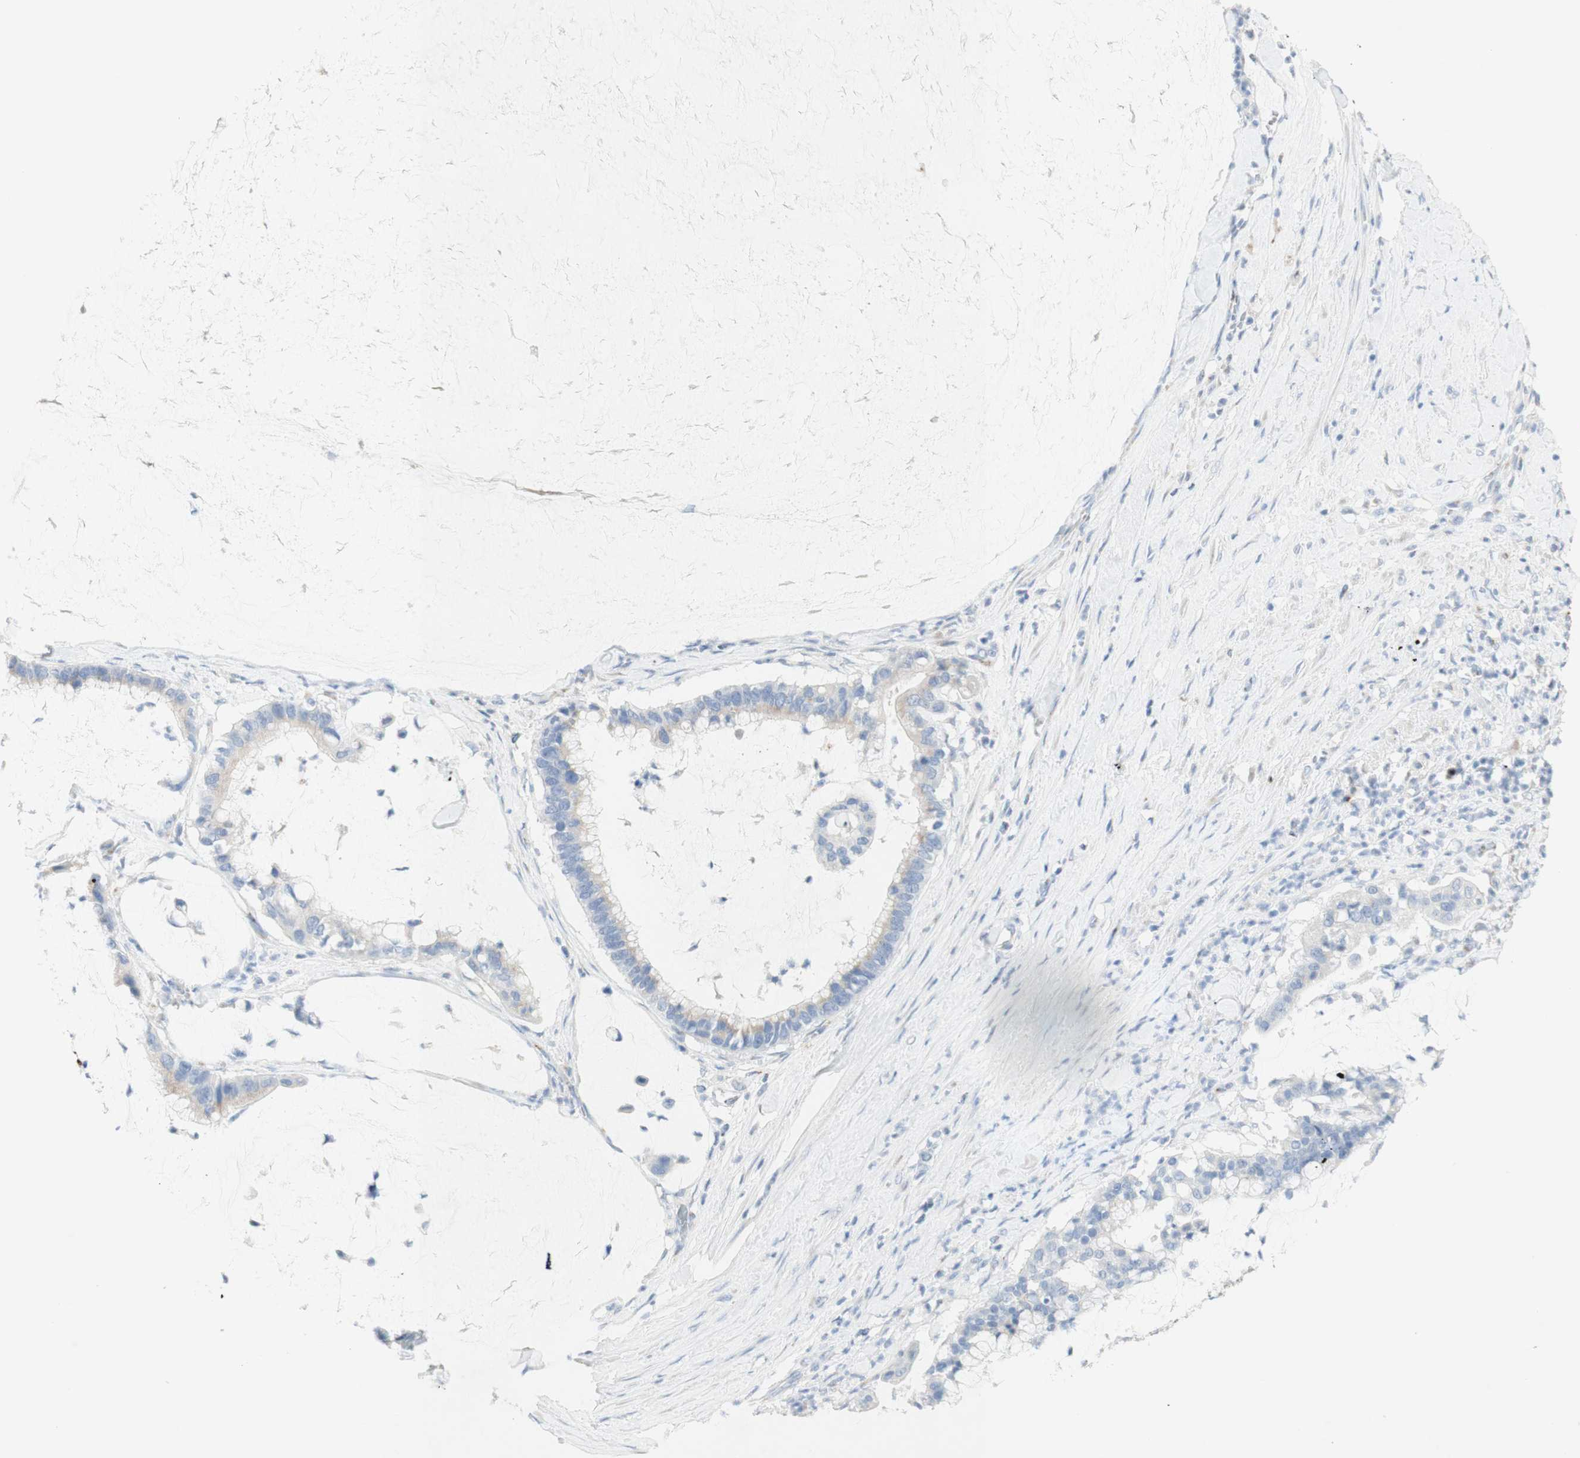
{"staining": {"intensity": "weak", "quantity": ">75%", "location": "cytoplasmic/membranous"}, "tissue": "pancreatic cancer", "cell_type": "Tumor cells", "image_type": "cancer", "snomed": [{"axis": "morphology", "description": "Adenocarcinoma, NOS"}, {"axis": "topography", "description": "Pancreas"}], "caption": "Immunohistochemistry (IHC) micrograph of neoplastic tissue: pancreatic cancer (adenocarcinoma) stained using immunohistochemistry (IHC) shows low levels of weak protein expression localized specifically in the cytoplasmic/membranous of tumor cells, appearing as a cytoplasmic/membranous brown color.", "gene": "MANEA", "patient": {"sex": "male", "age": 41}}